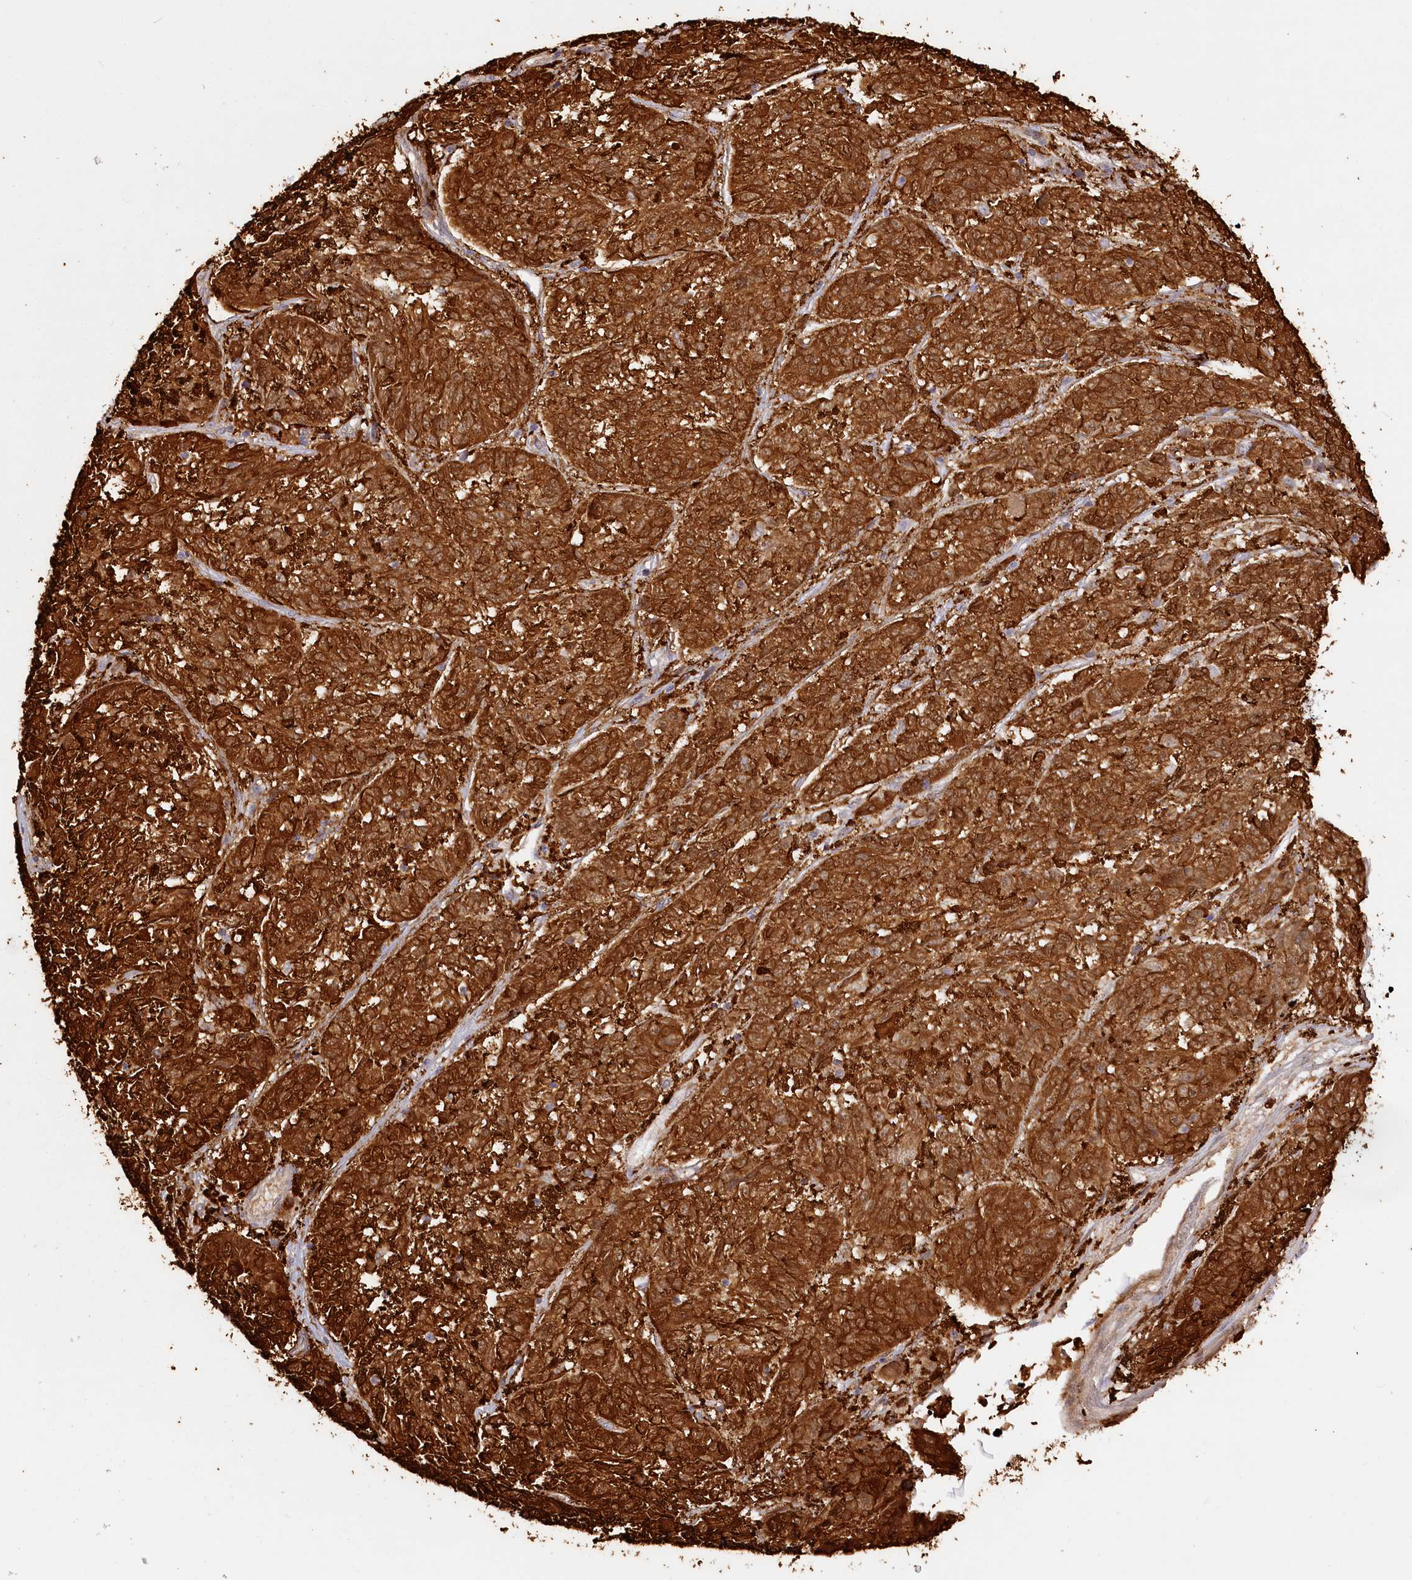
{"staining": {"intensity": "strong", "quantity": ">75%", "location": "cytoplasmic/membranous"}, "tissue": "melanoma", "cell_type": "Tumor cells", "image_type": "cancer", "snomed": [{"axis": "morphology", "description": "Malignant melanoma, NOS"}, {"axis": "topography", "description": "Skin"}], "caption": "High-magnification brightfield microscopy of melanoma stained with DAB (3,3'-diaminobenzidine) (brown) and counterstained with hematoxylin (blue). tumor cells exhibit strong cytoplasmic/membranous expression is present in about>75% of cells. The staining is performed using DAB (3,3'-diaminobenzidine) brown chromogen to label protein expression. The nuclei are counter-stained blue using hematoxylin.", "gene": "INPP4B", "patient": {"sex": "male", "age": 53}}